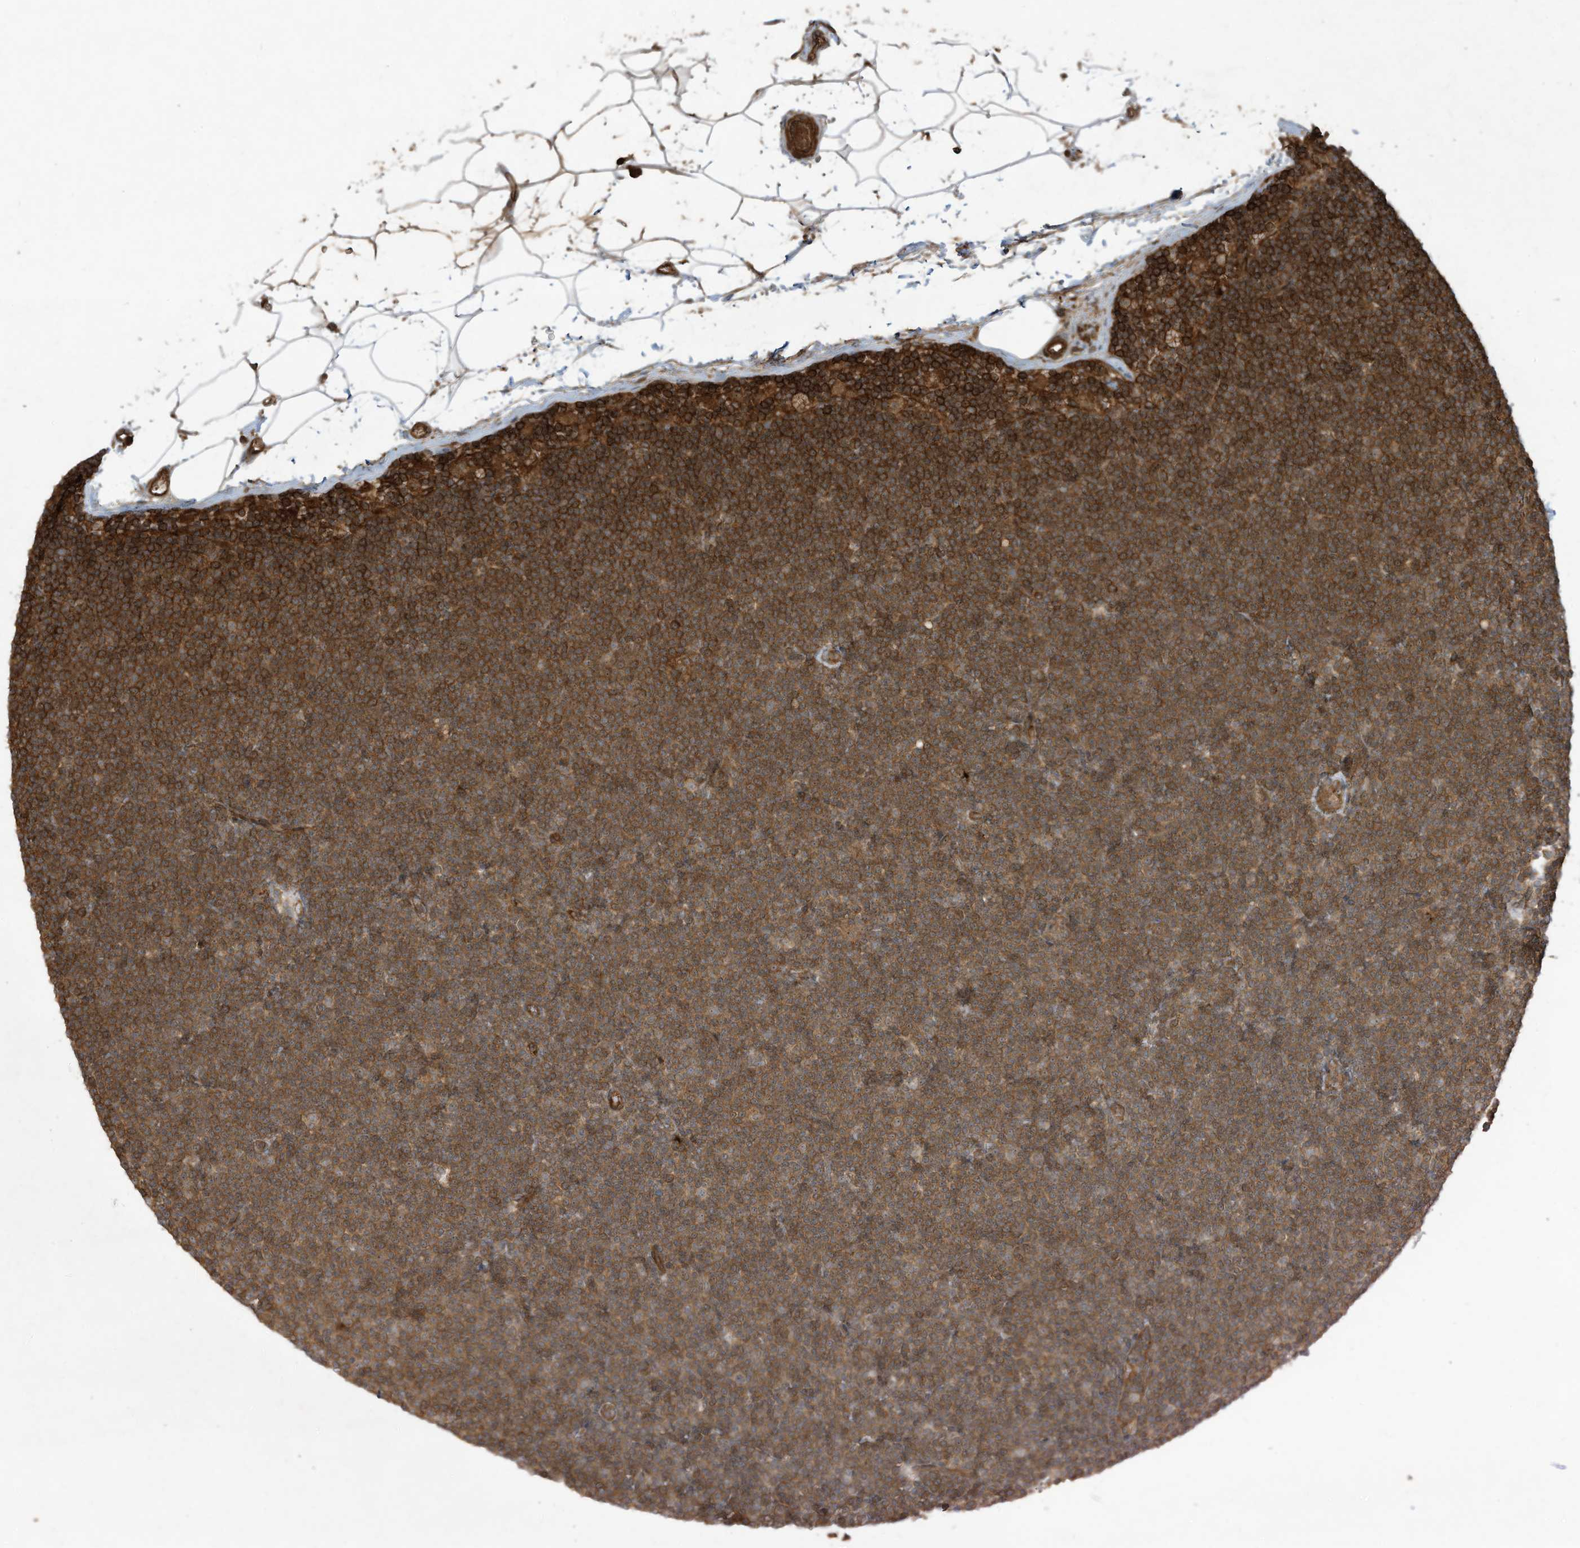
{"staining": {"intensity": "strong", "quantity": ">75%", "location": "cytoplasmic/membranous"}, "tissue": "lymphoma", "cell_type": "Tumor cells", "image_type": "cancer", "snomed": [{"axis": "morphology", "description": "Malignant lymphoma, non-Hodgkin's type, Low grade"}, {"axis": "topography", "description": "Lymph node"}], "caption": "Protein expression analysis of lymphoma exhibits strong cytoplasmic/membranous expression in about >75% of tumor cells.", "gene": "DDIT4", "patient": {"sex": "female", "age": 53}}